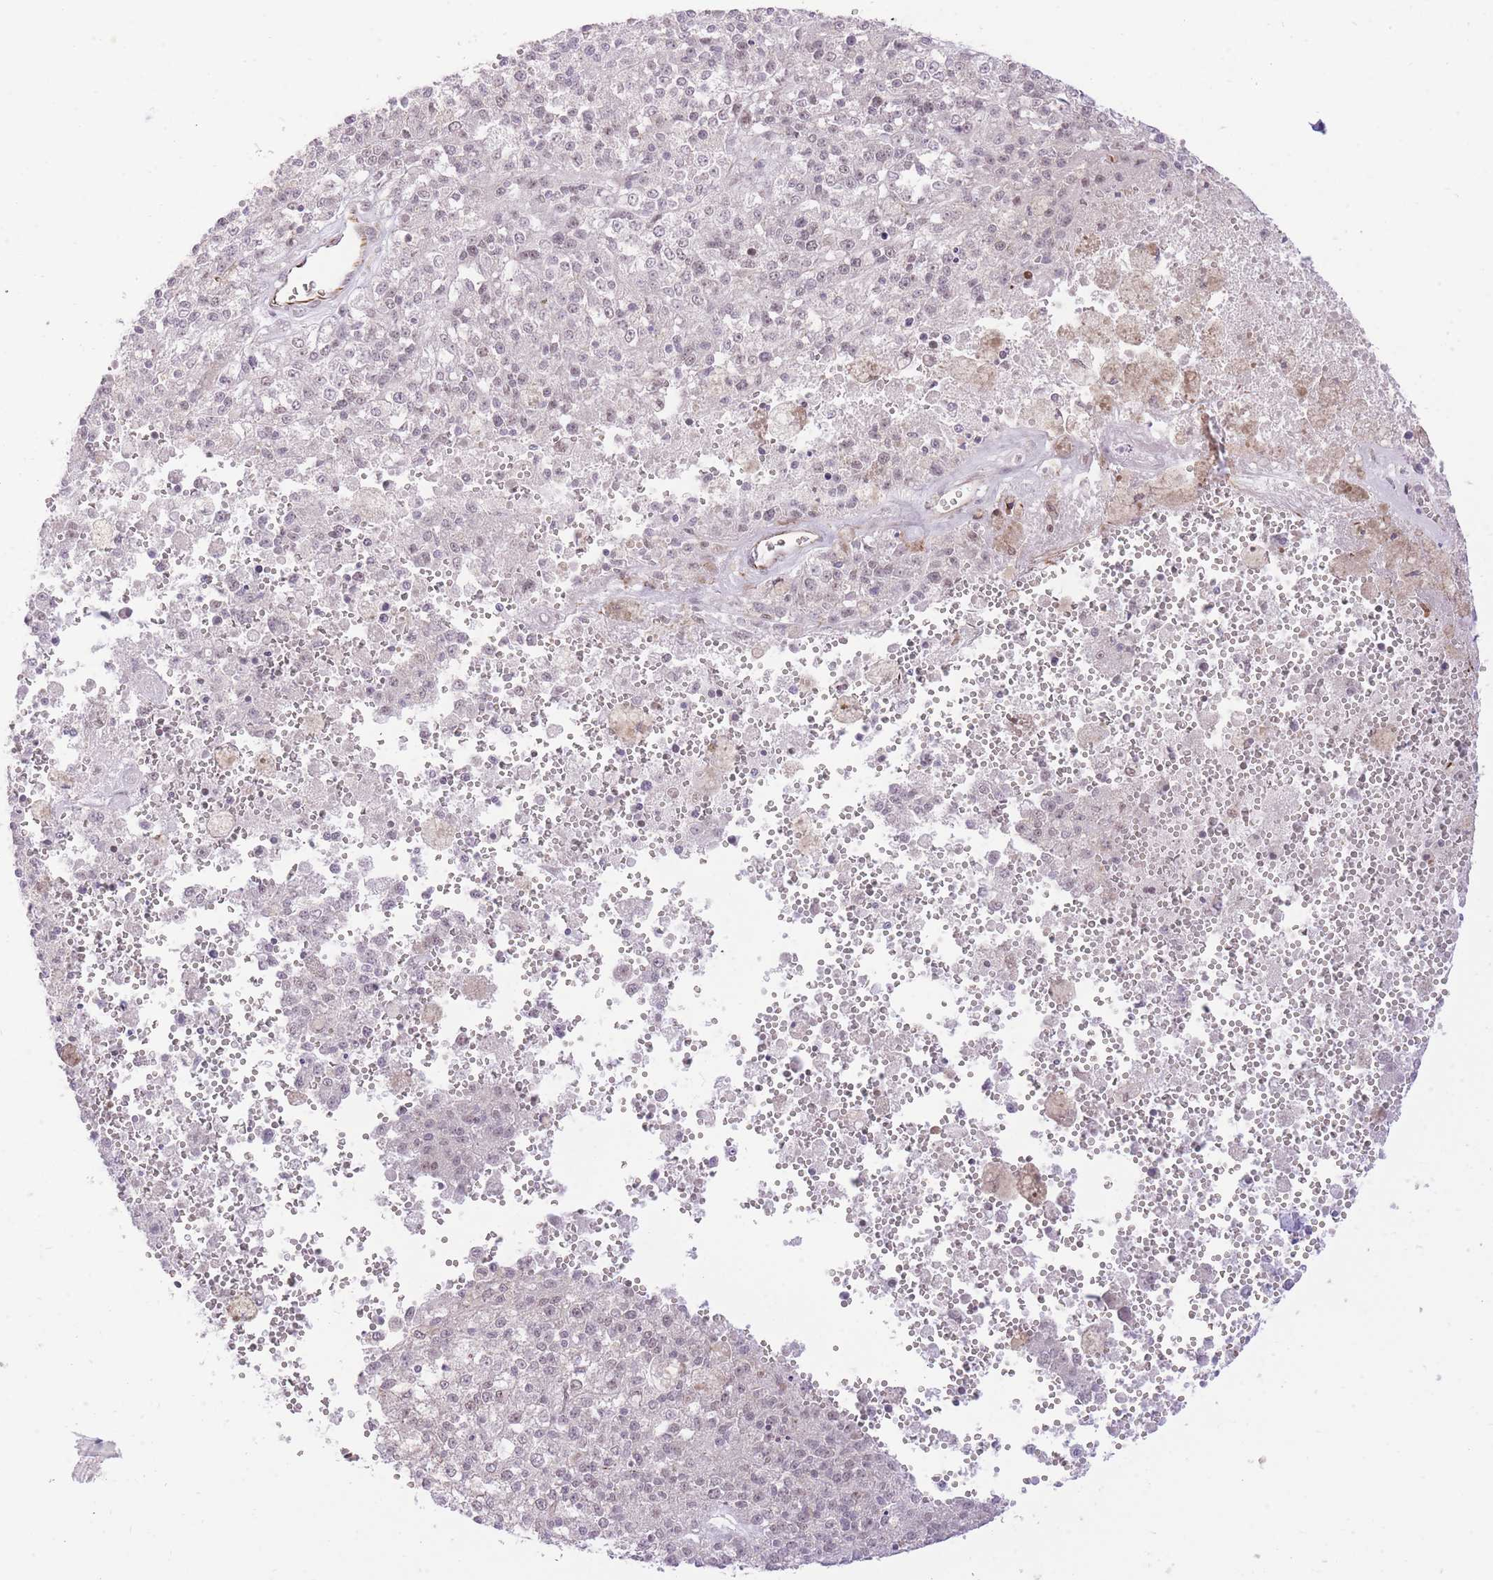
{"staining": {"intensity": "weak", "quantity": "<25%", "location": "nuclear"}, "tissue": "melanoma", "cell_type": "Tumor cells", "image_type": "cancer", "snomed": [{"axis": "morphology", "description": "Malignant melanoma, NOS"}, {"axis": "topography", "description": "Skin"}], "caption": "Immunohistochemistry (IHC) histopathology image of human melanoma stained for a protein (brown), which displays no expression in tumor cells. (DAB (3,3'-diaminobenzidine) IHC visualized using brightfield microscopy, high magnification).", "gene": "ELL", "patient": {"sex": "female", "age": 64}}